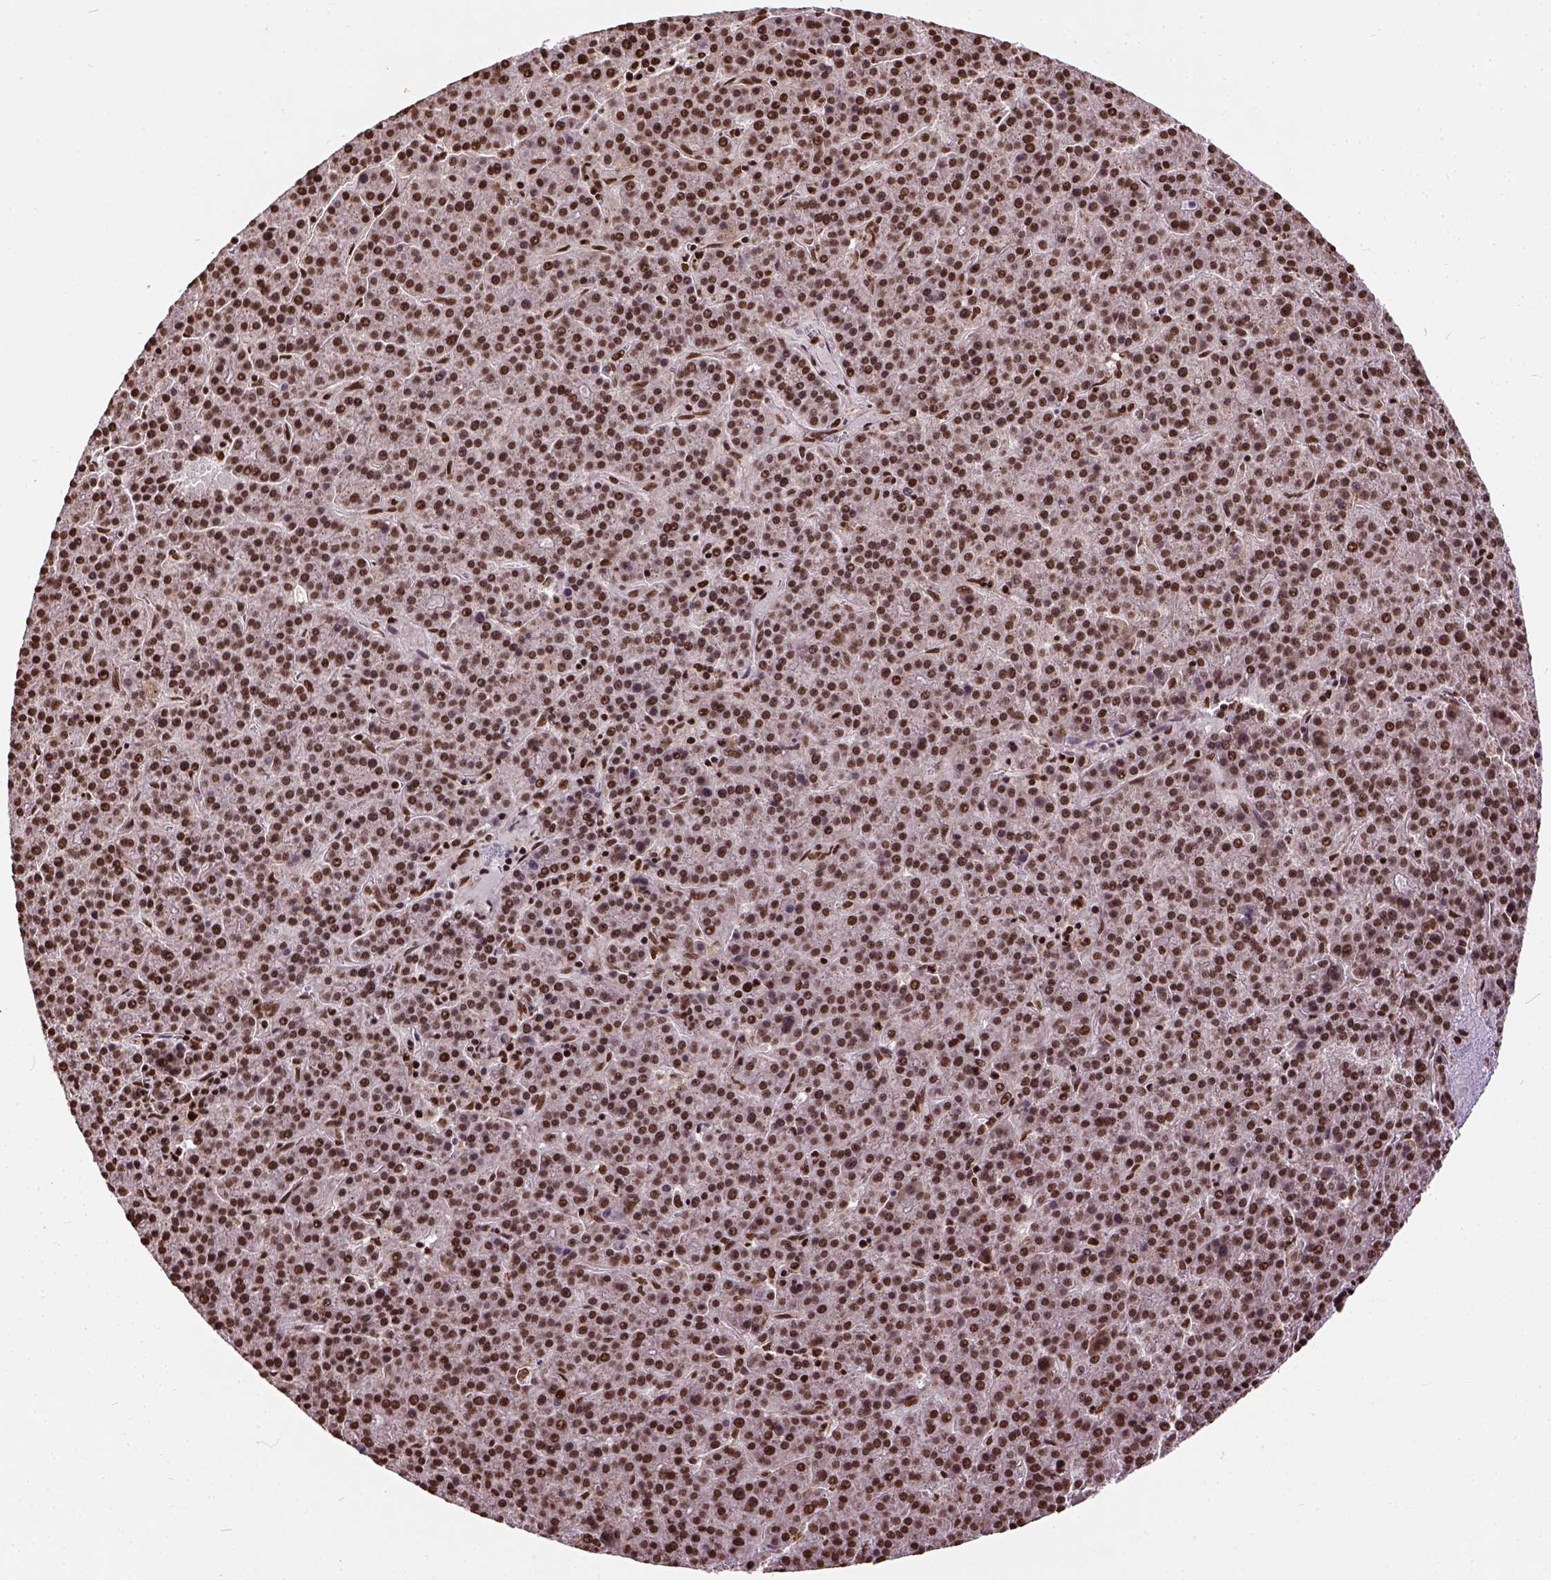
{"staining": {"intensity": "strong", "quantity": ">75%", "location": "nuclear"}, "tissue": "liver cancer", "cell_type": "Tumor cells", "image_type": "cancer", "snomed": [{"axis": "morphology", "description": "Carcinoma, Hepatocellular, NOS"}, {"axis": "topography", "description": "Liver"}], "caption": "IHC (DAB) staining of hepatocellular carcinoma (liver) displays strong nuclear protein positivity in approximately >75% of tumor cells.", "gene": "NACC1", "patient": {"sex": "female", "age": 58}}